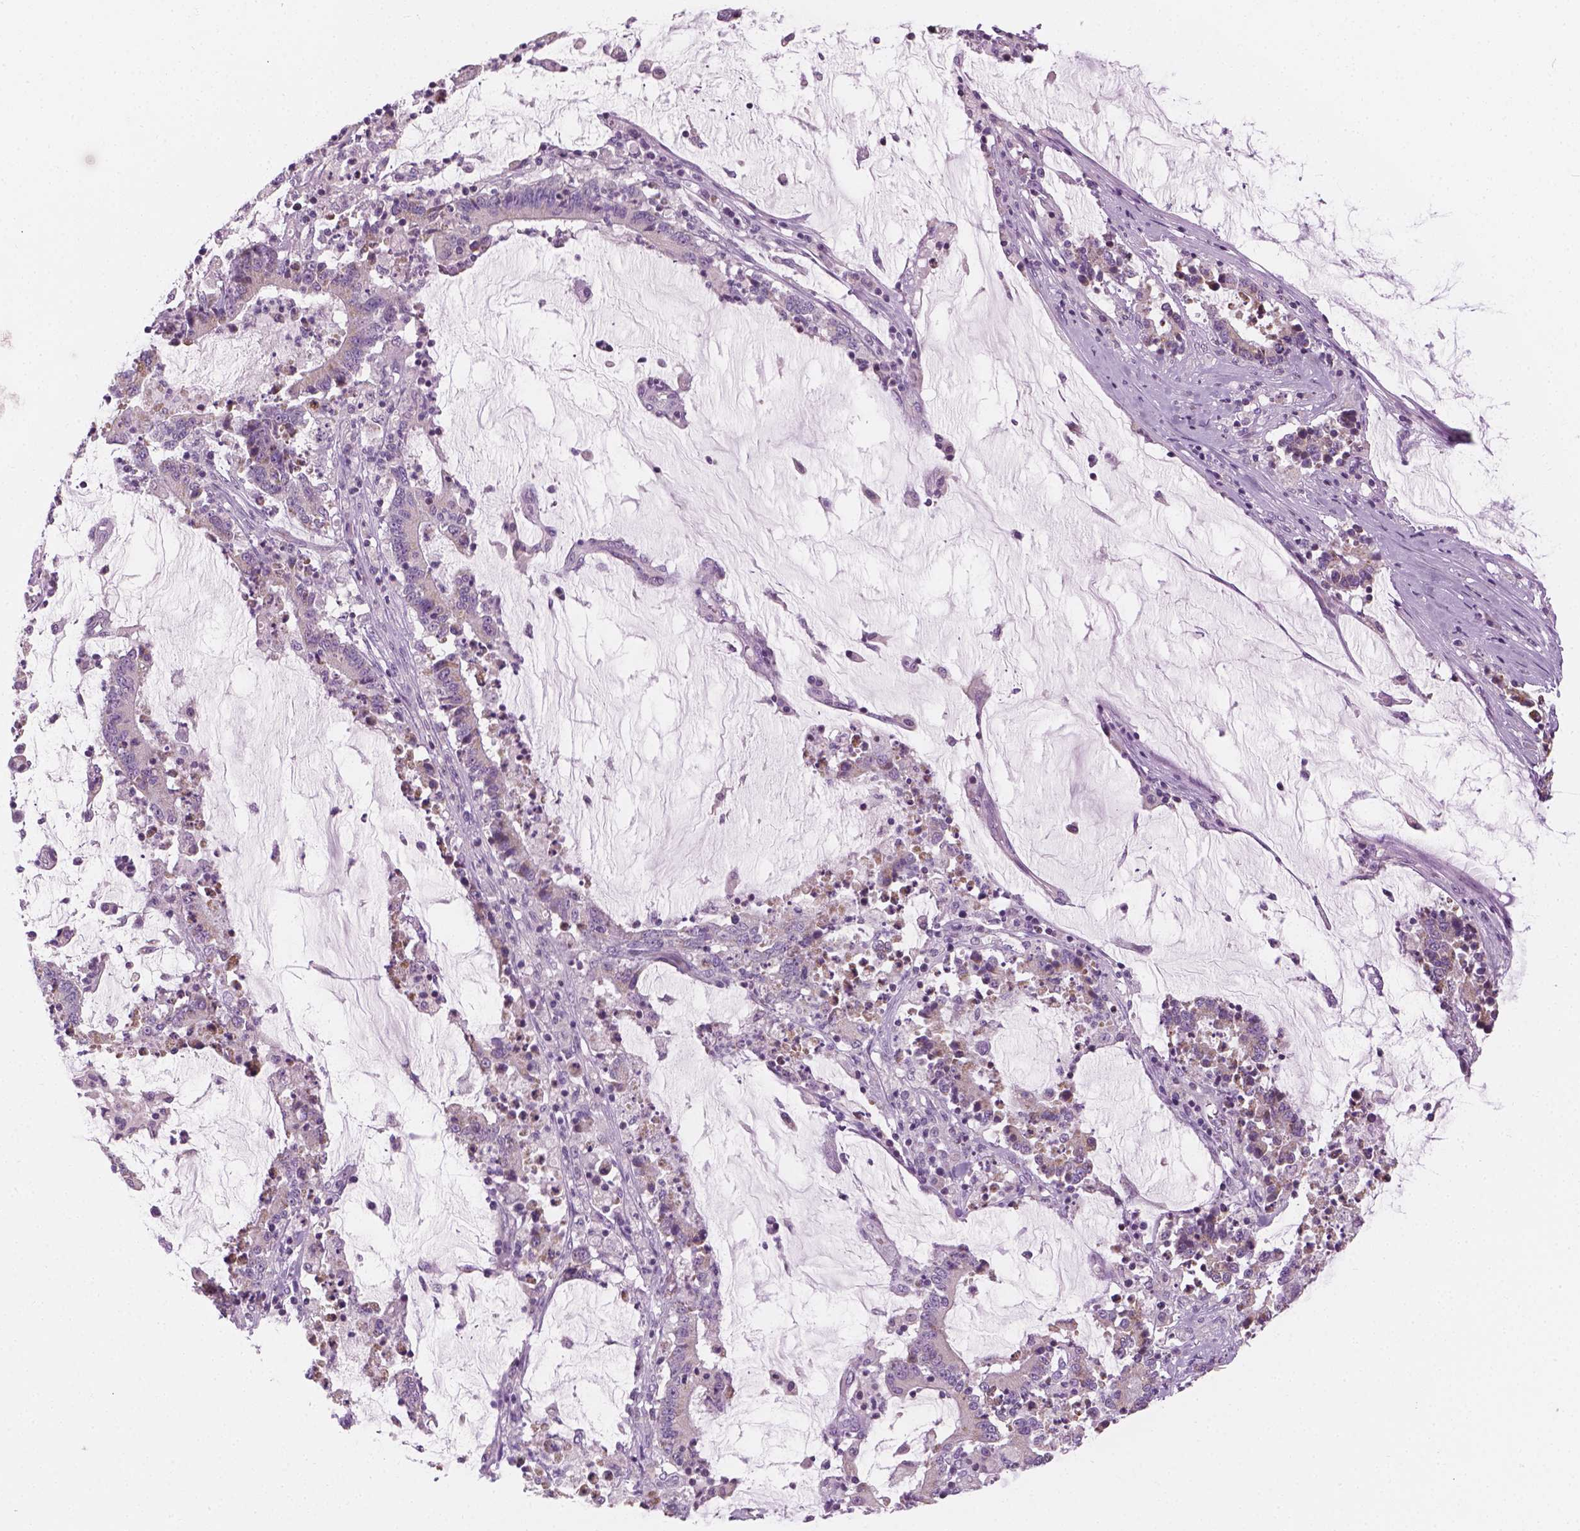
{"staining": {"intensity": "negative", "quantity": "none", "location": "none"}, "tissue": "stomach cancer", "cell_type": "Tumor cells", "image_type": "cancer", "snomed": [{"axis": "morphology", "description": "Adenocarcinoma, NOS"}, {"axis": "topography", "description": "Stomach, upper"}], "caption": "Immunohistochemical staining of human adenocarcinoma (stomach) reveals no significant staining in tumor cells.", "gene": "CFAP126", "patient": {"sex": "male", "age": 68}}